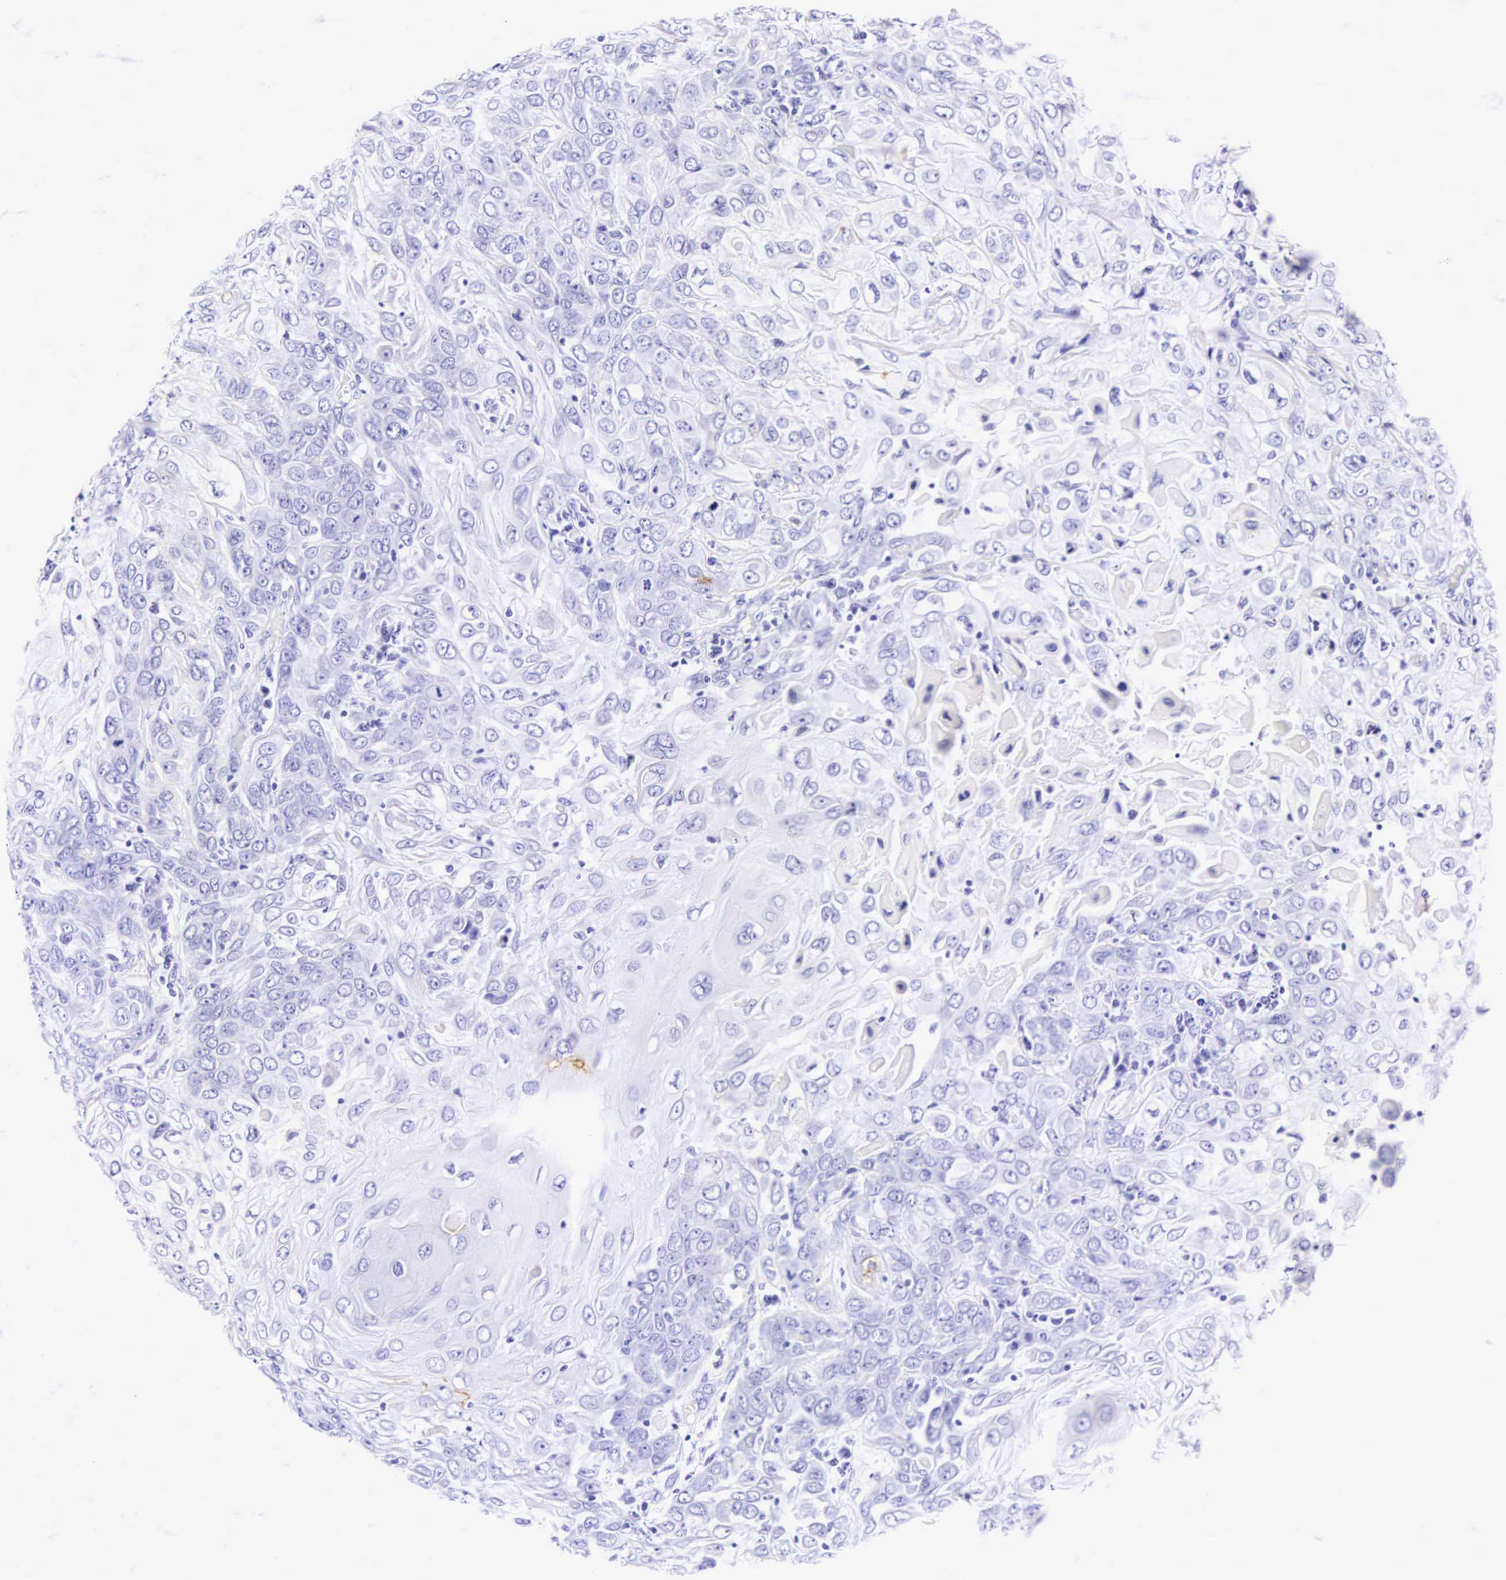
{"staining": {"intensity": "negative", "quantity": "none", "location": "none"}, "tissue": "skin cancer", "cell_type": "Tumor cells", "image_type": "cancer", "snomed": [{"axis": "morphology", "description": "Squamous cell carcinoma, NOS"}, {"axis": "topography", "description": "Skin"}], "caption": "There is no significant positivity in tumor cells of skin cancer (squamous cell carcinoma).", "gene": "CD1A", "patient": {"sex": "male", "age": 84}}